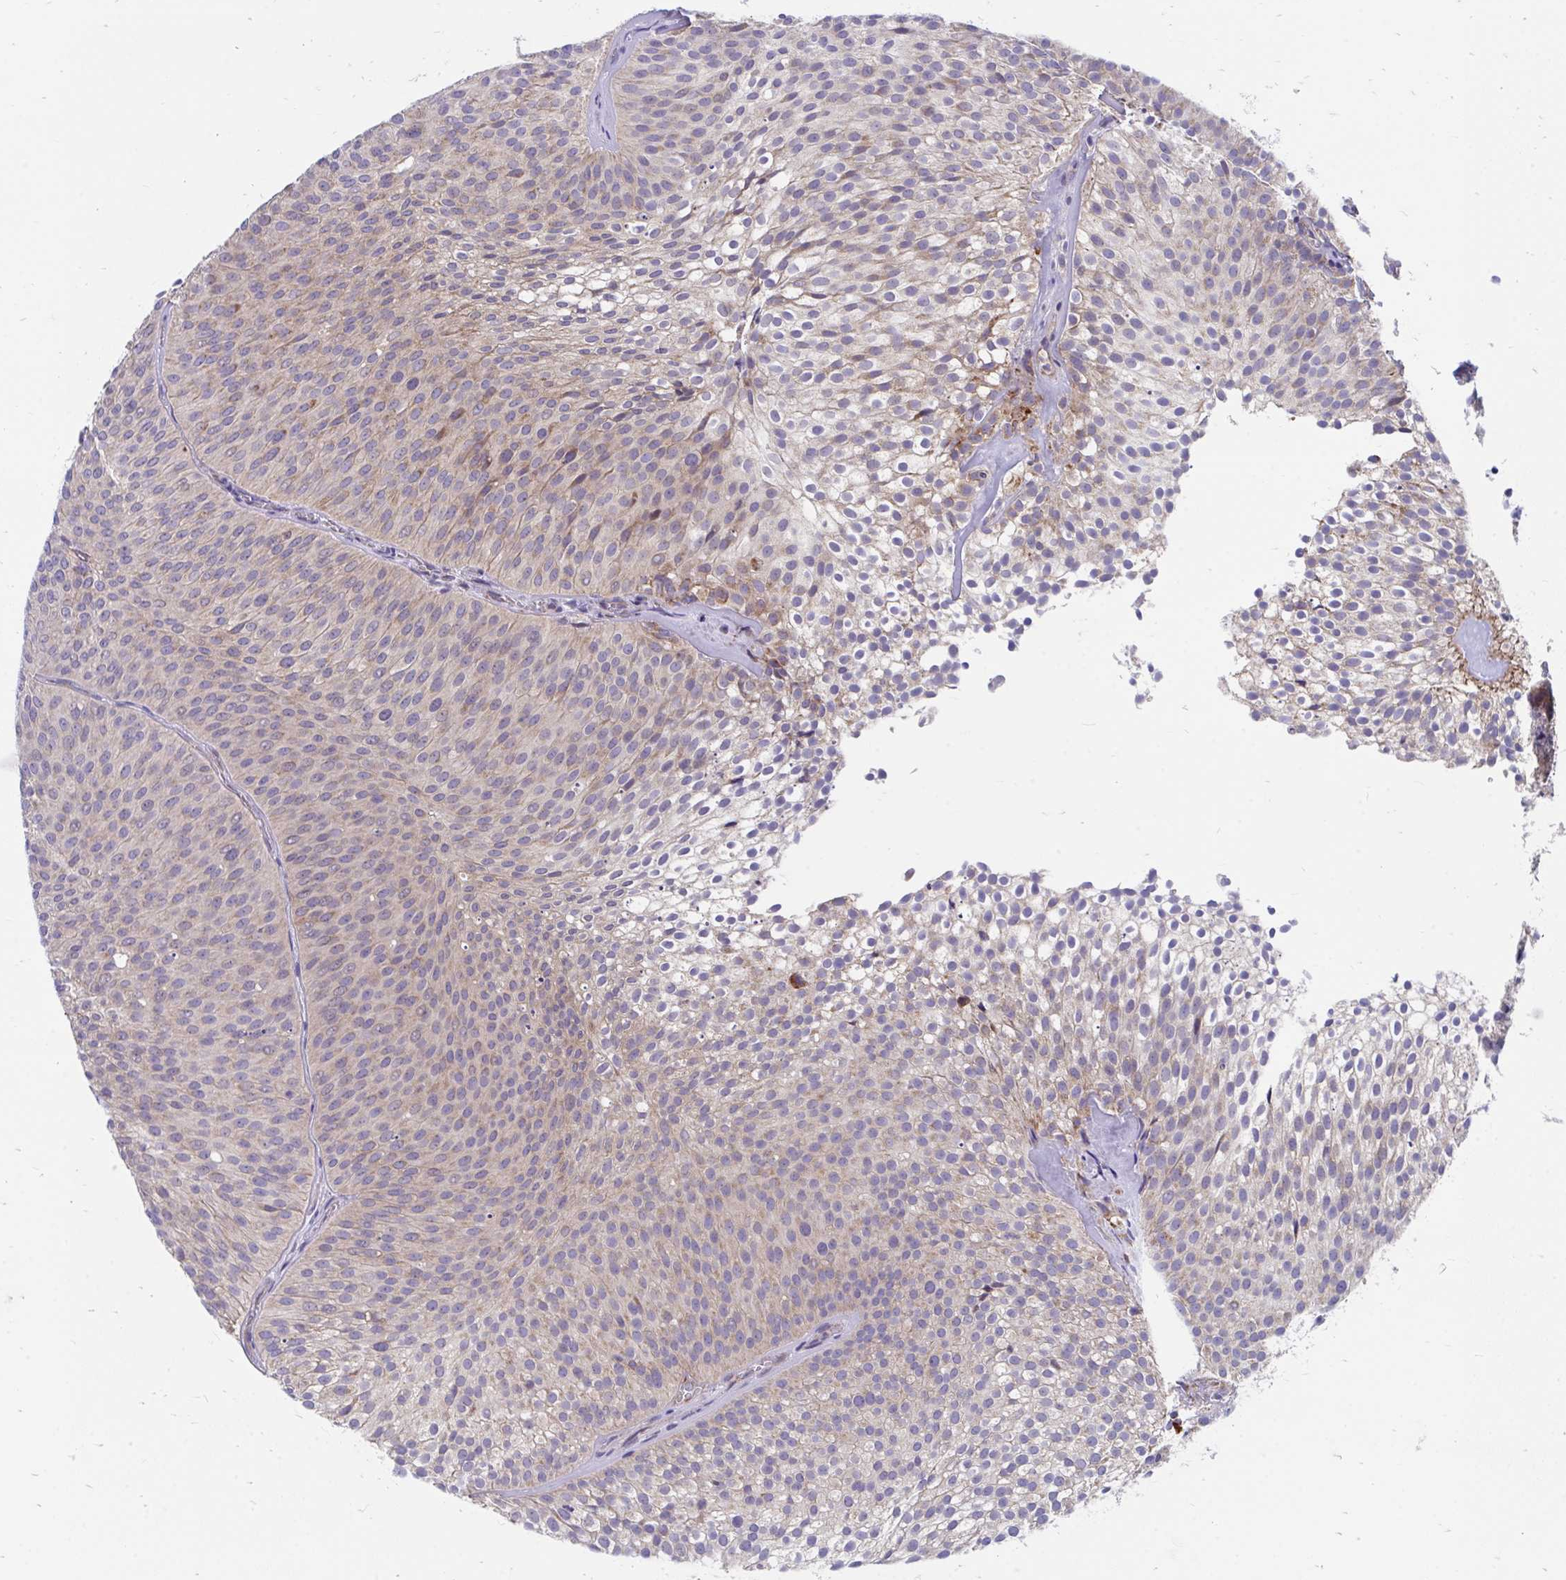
{"staining": {"intensity": "weak", "quantity": "<25%", "location": "cytoplasmic/membranous"}, "tissue": "urothelial cancer", "cell_type": "Tumor cells", "image_type": "cancer", "snomed": [{"axis": "morphology", "description": "Urothelial carcinoma, Low grade"}, {"axis": "topography", "description": "Urinary bladder"}], "caption": "Urothelial cancer stained for a protein using immunohistochemistry (IHC) demonstrates no expression tumor cells.", "gene": "FHIP1B", "patient": {"sex": "male", "age": 91}}